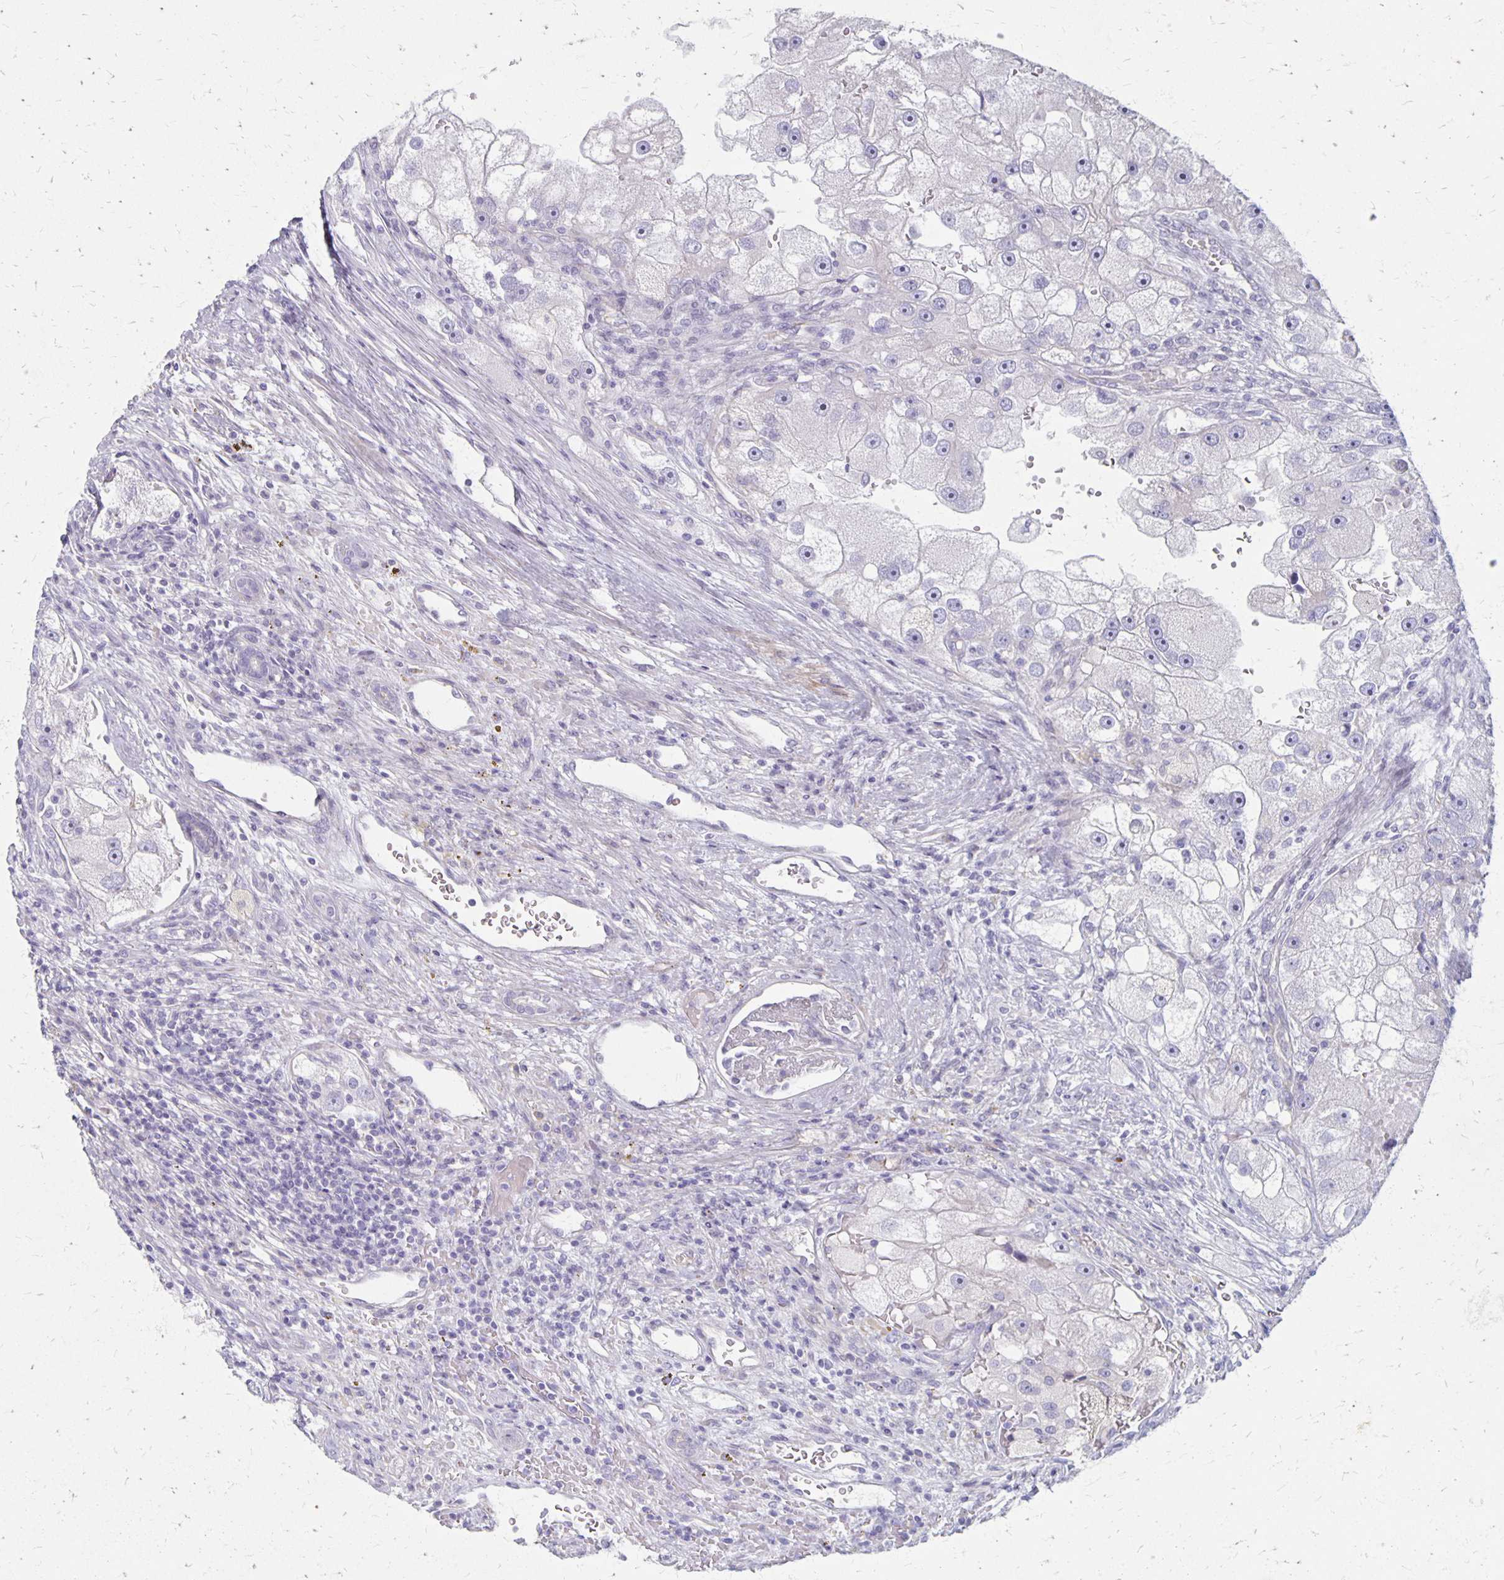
{"staining": {"intensity": "negative", "quantity": "none", "location": "none"}, "tissue": "renal cancer", "cell_type": "Tumor cells", "image_type": "cancer", "snomed": [{"axis": "morphology", "description": "Adenocarcinoma, NOS"}, {"axis": "topography", "description": "Kidney"}], "caption": "This is a micrograph of IHC staining of adenocarcinoma (renal), which shows no expression in tumor cells. (Brightfield microscopy of DAB IHC at high magnification).", "gene": "HOMER1", "patient": {"sex": "male", "age": 63}}